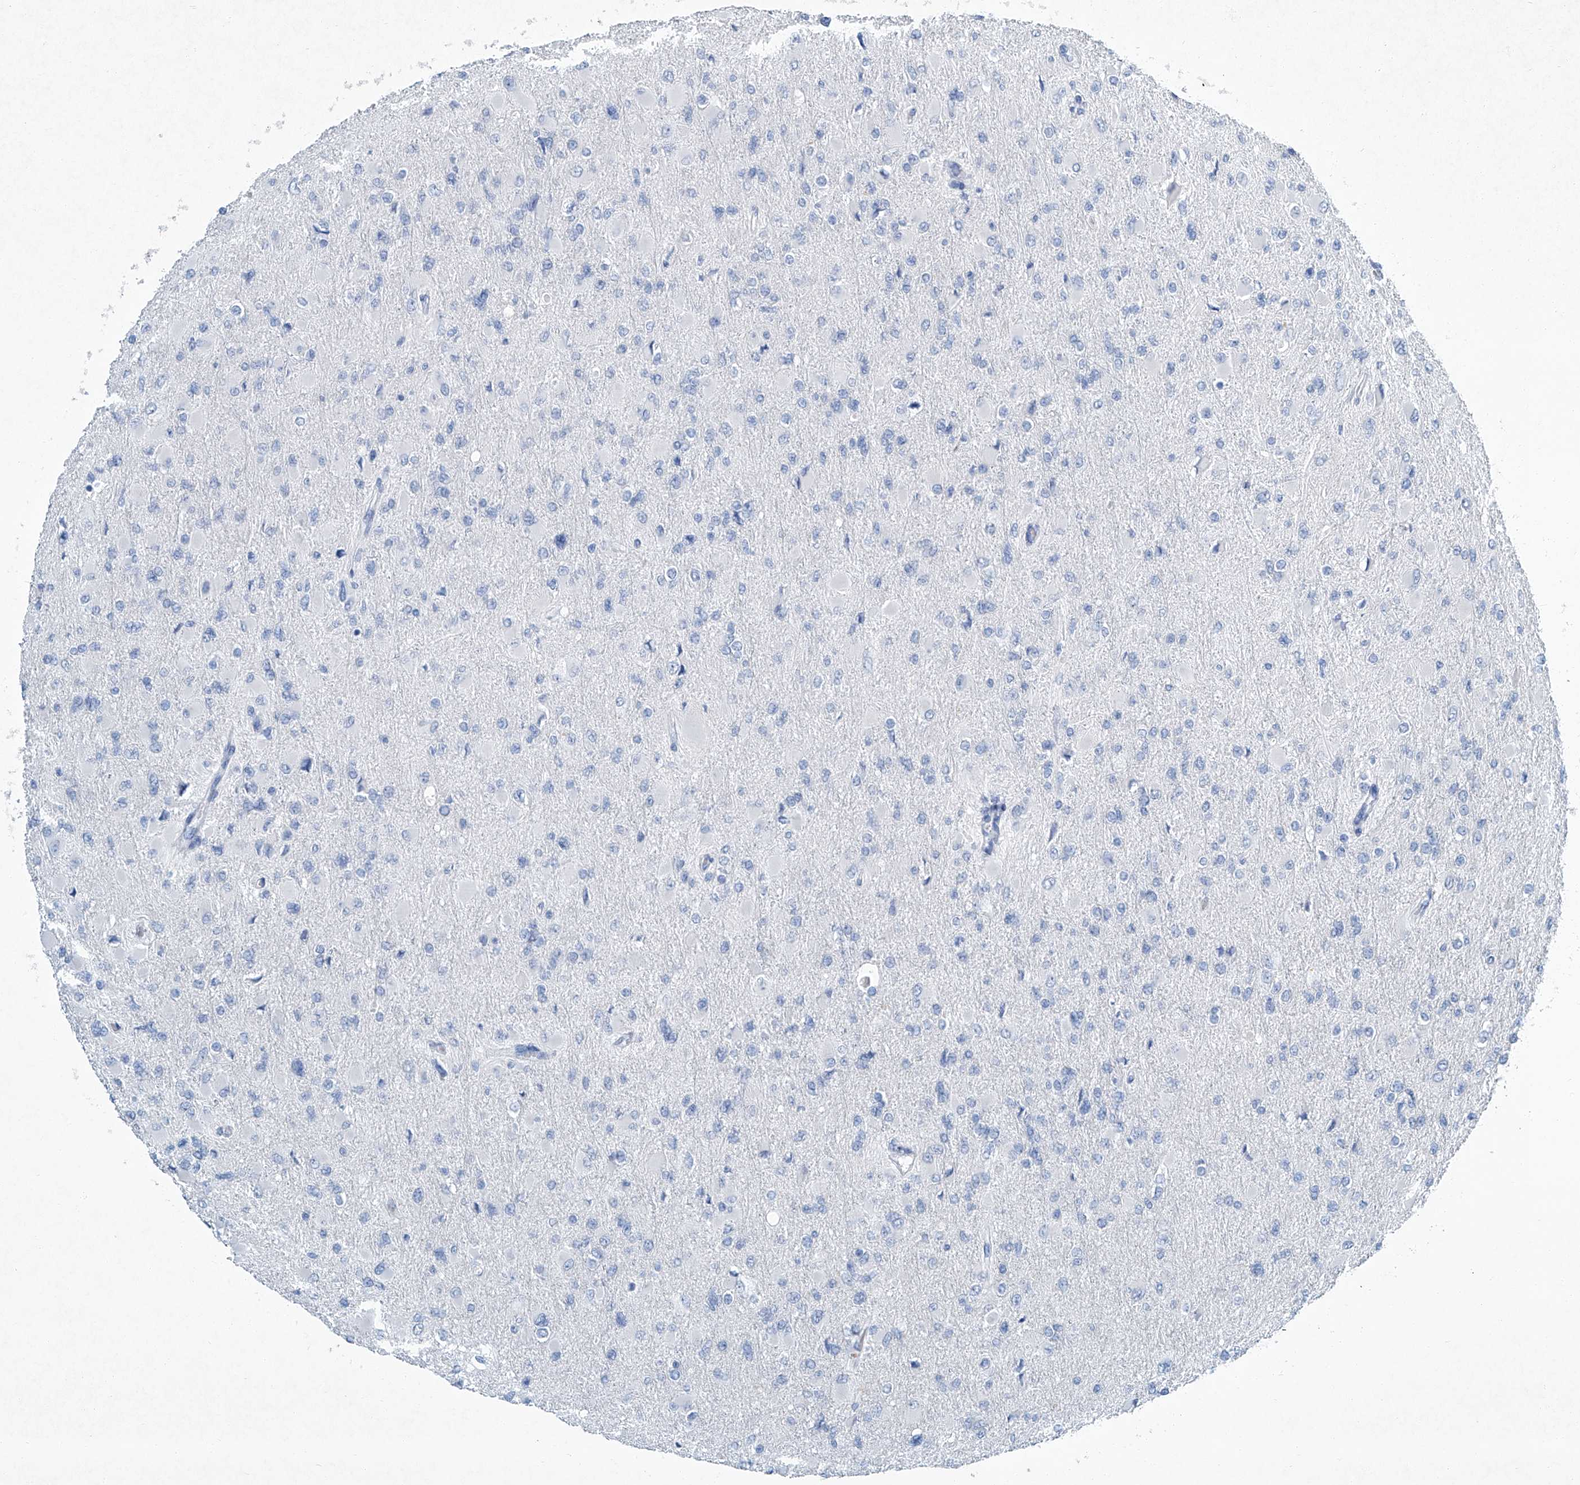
{"staining": {"intensity": "negative", "quantity": "none", "location": "none"}, "tissue": "glioma", "cell_type": "Tumor cells", "image_type": "cancer", "snomed": [{"axis": "morphology", "description": "Glioma, malignant, High grade"}, {"axis": "topography", "description": "Cerebral cortex"}], "caption": "This is an immunohistochemistry image of human malignant glioma (high-grade). There is no staining in tumor cells.", "gene": "CYP2A7", "patient": {"sex": "female", "age": 36}}